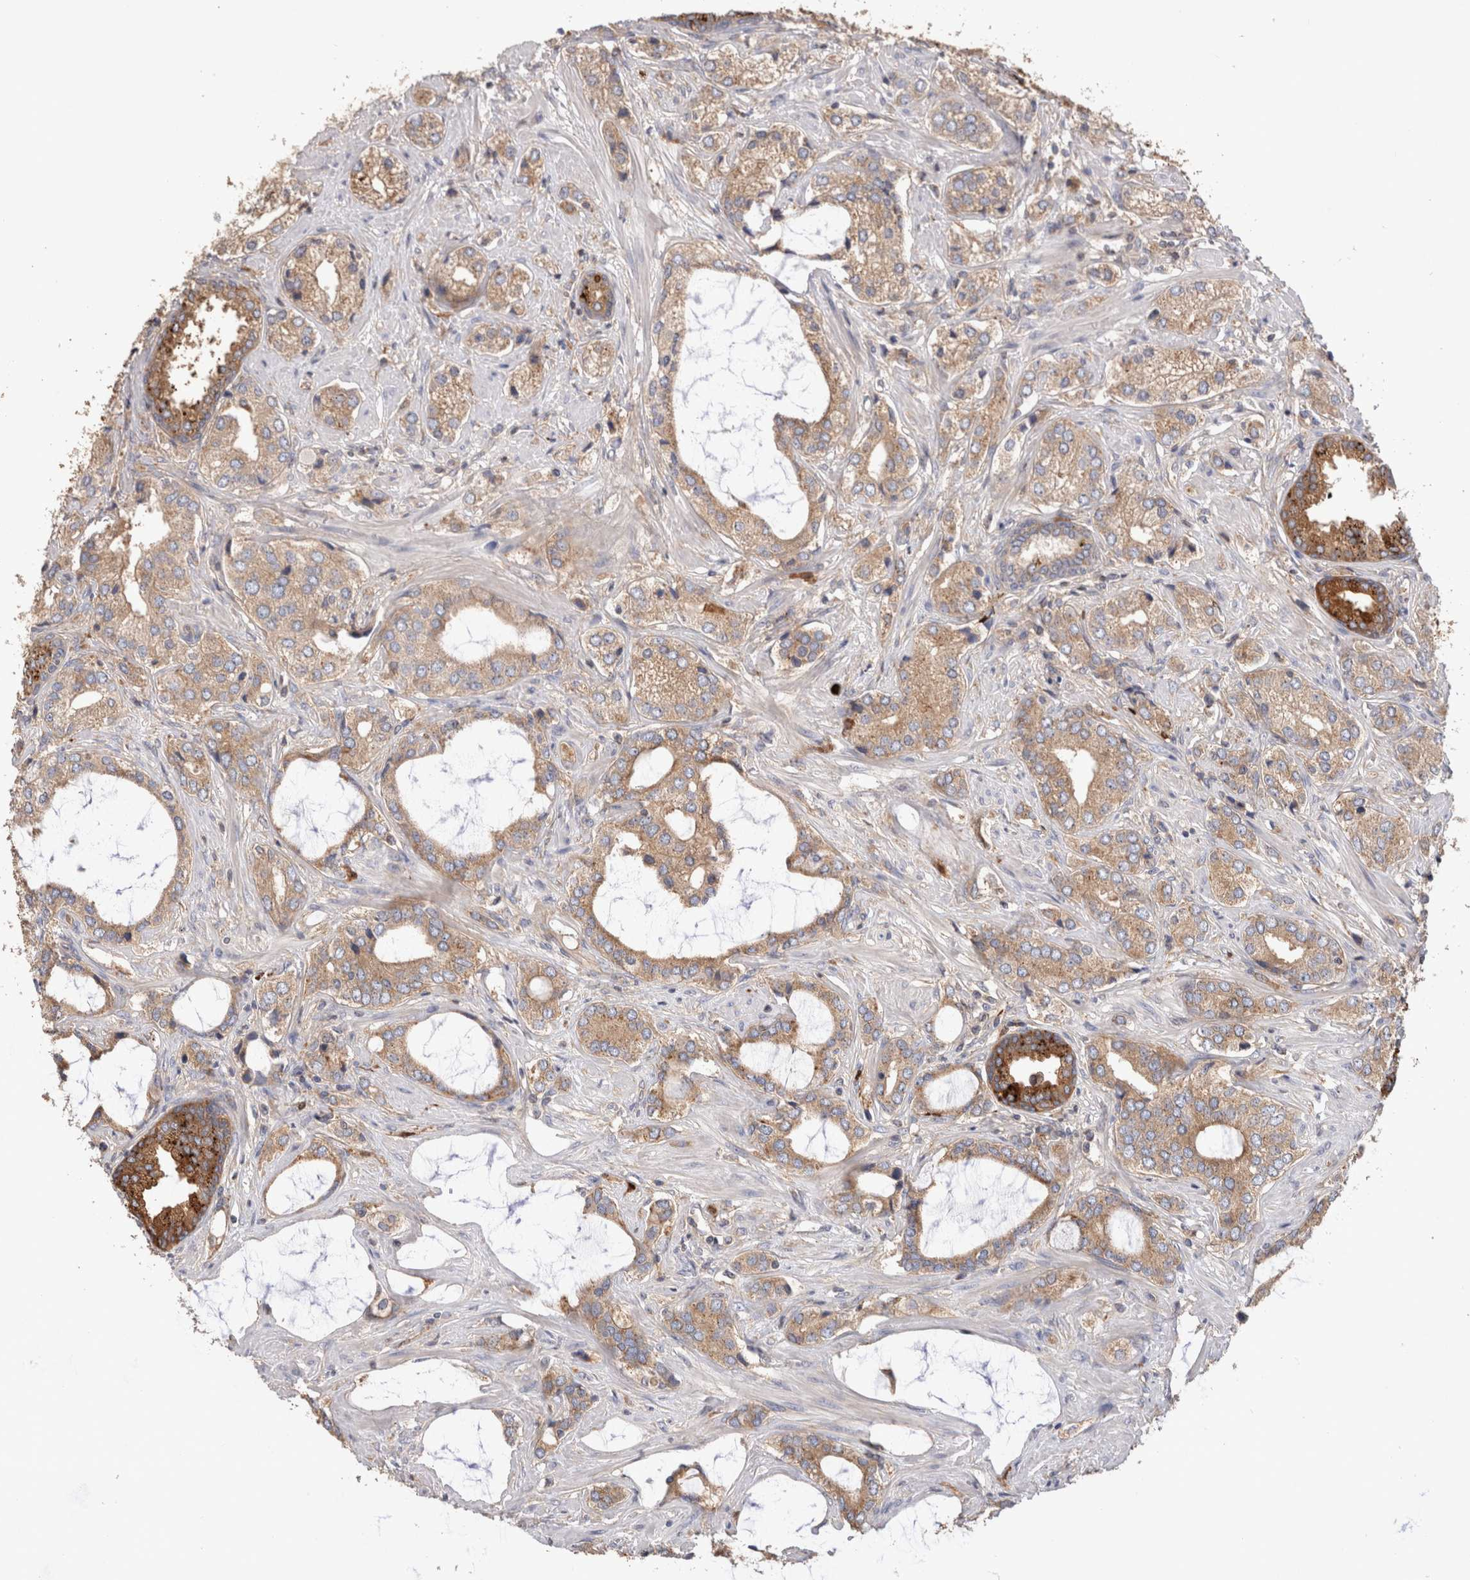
{"staining": {"intensity": "weak", "quantity": ">75%", "location": "cytoplasmic/membranous"}, "tissue": "prostate cancer", "cell_type": "Tumor cells", "image_type": "cancer", "snomed": [{"axis": "morphology", "description": "Adenocarcinoma, High grade"}, {"axis": "topography", "description": "Prostate"}], "caption": "DAB (3,3'-diaminobenzidine) immunohistochemical staining of human prostate cancer (adenocarcinoma (high-grade)) reveals weak cytoplasmic/membranous protein positivity in approximately >75% of tumor cells. The protein of interest is stained brown, and the nuclei are stained in blue (DAB (3,3'-diaminobenzidine) IHC with brightfield microscopy, high magnification).", "gene": "NXT2", "patient": {"sex": "male", "age": 66}}